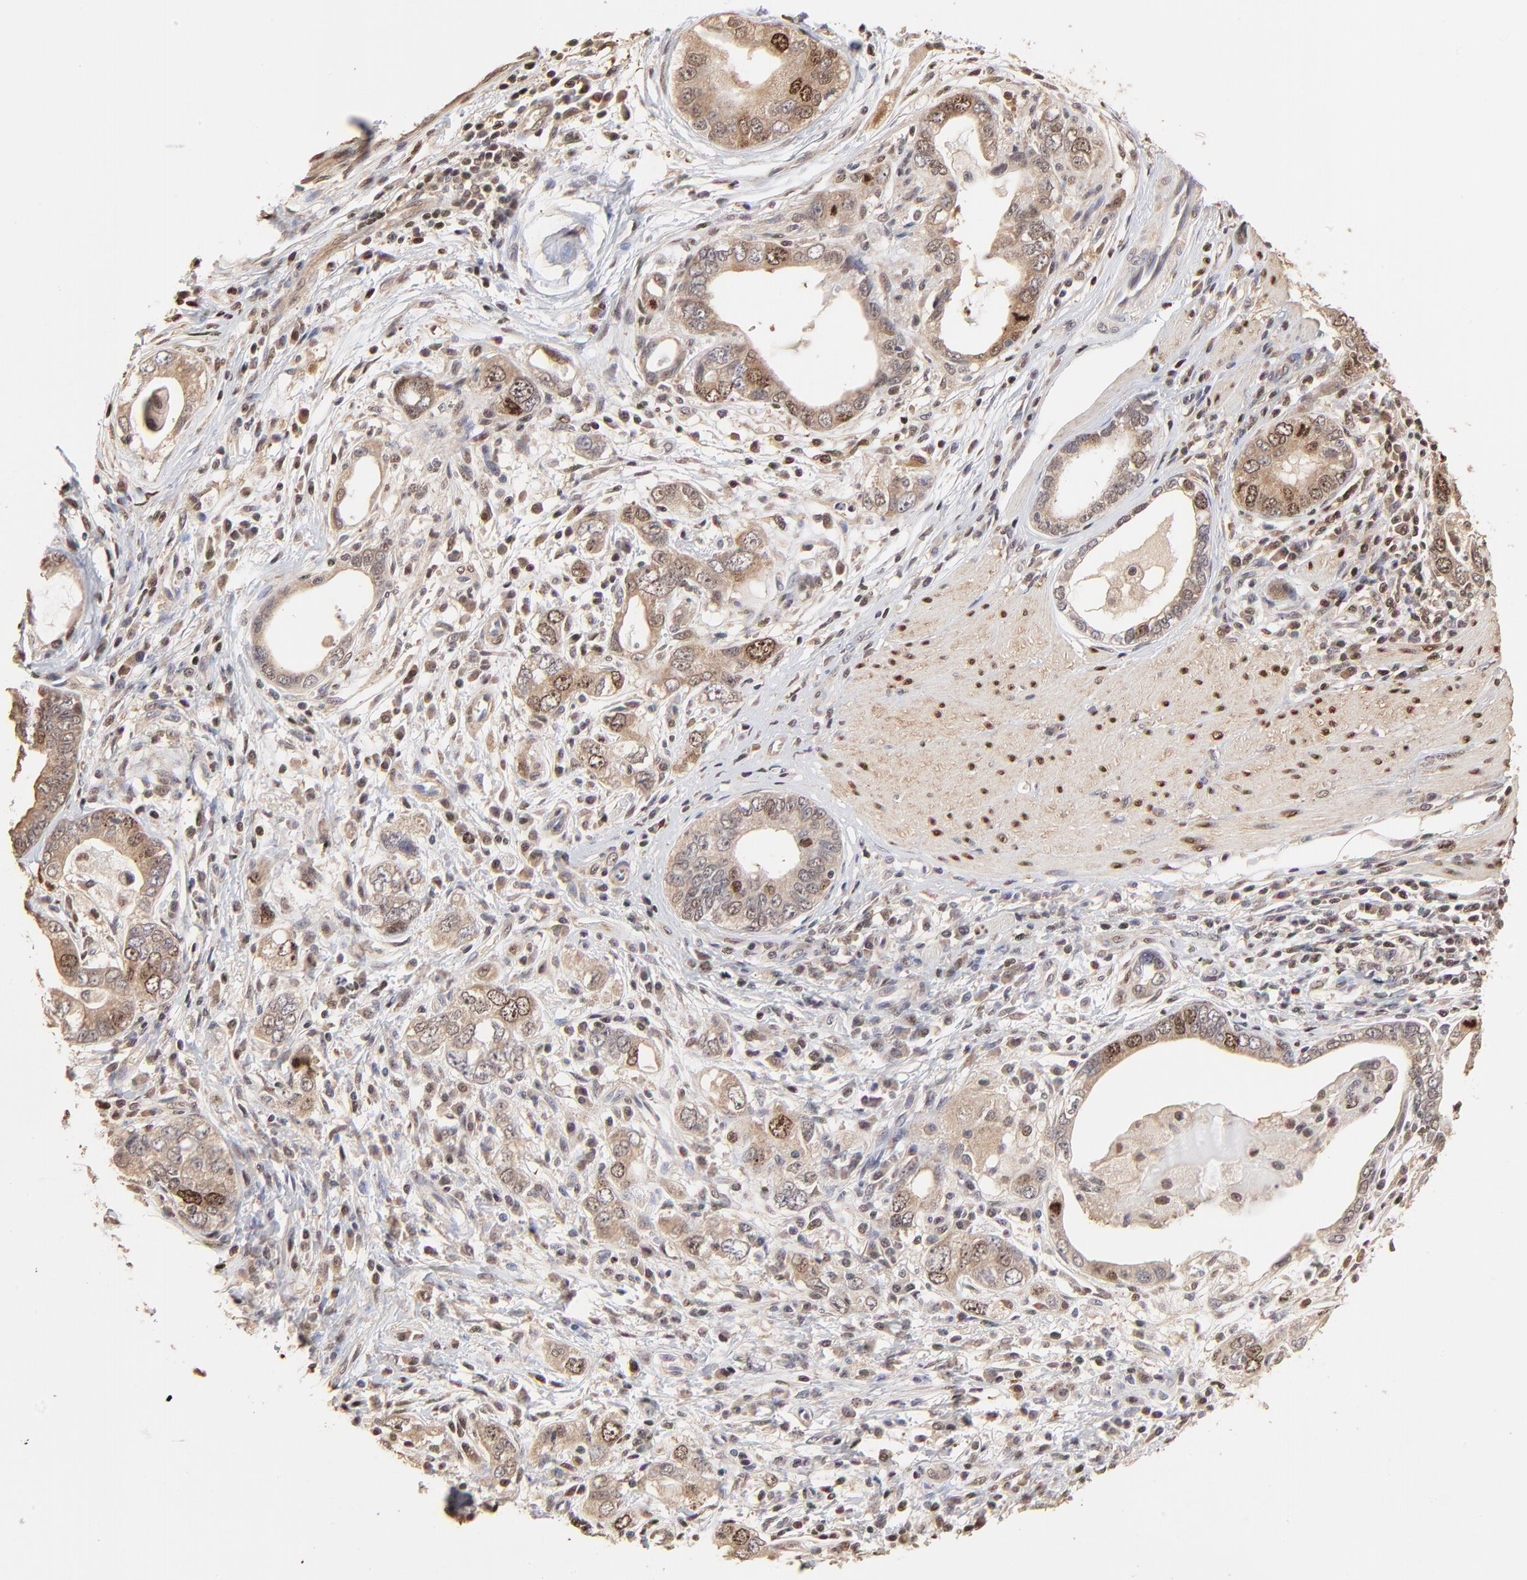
{"staining": {"intensity": "moderate", "quantity": "<25%", "location": "nuclear"}, "tissue": "stomach cancer", "cell_type": "Tumor cells", "image_type": "cancer", "snomed": [{"axis": "morphology", "description": "Adenocarcinoma, NOS"}, {"axis": "topography", "description": "Stomach, lower"}], "caption": "IHC of adenocarcinoma (stomach) shows low levels of moderate nuclear positivity in approximately <25% of tumor cells.", "gene": "BIRC5", "patient": {"sex": "female", "age": 93}}